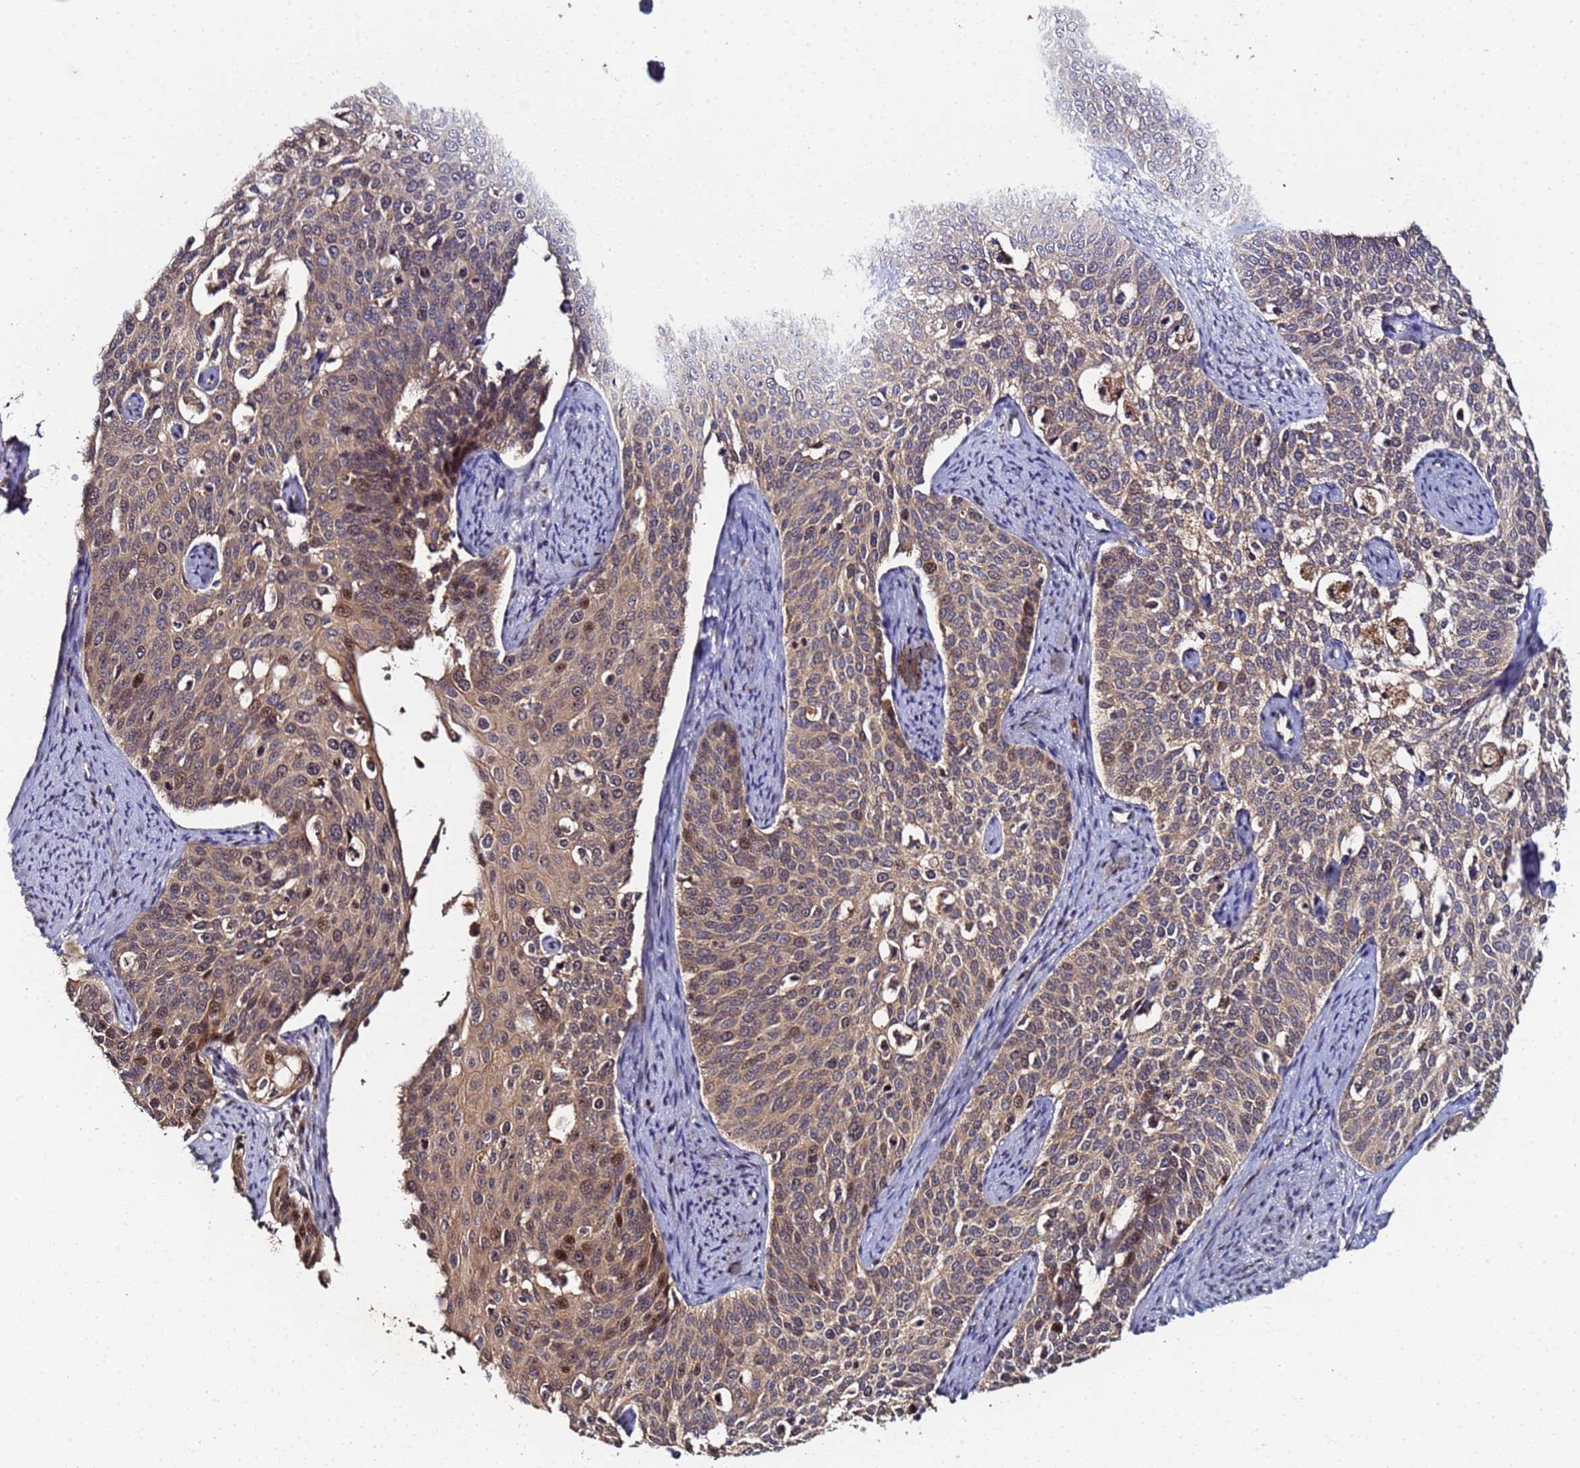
{"staining": {"intensity": "moderate", "quantity": "25%-75%", "location": "cytoplasmic/membranous,nuclear"}, "tissue": "cervical cancer", "cell_type": "Tumor cells", "image_type": "cancer", "snomed": [{"axis": "morphology", "description": "Squamous cell carcinoma, NOS"}, {"axis": "topography", "description": "Cervix"}], "caption": "Immunohistochemical staining of human cervical cancer (squamous cell carcinoma) reveals medium levels of moderate cytoplasmic/membranous and nuclear protein staining in about 25%-75% of tumor cells.", "gene": "OSER1", "patient": {"sex": "female", "age": 44}}